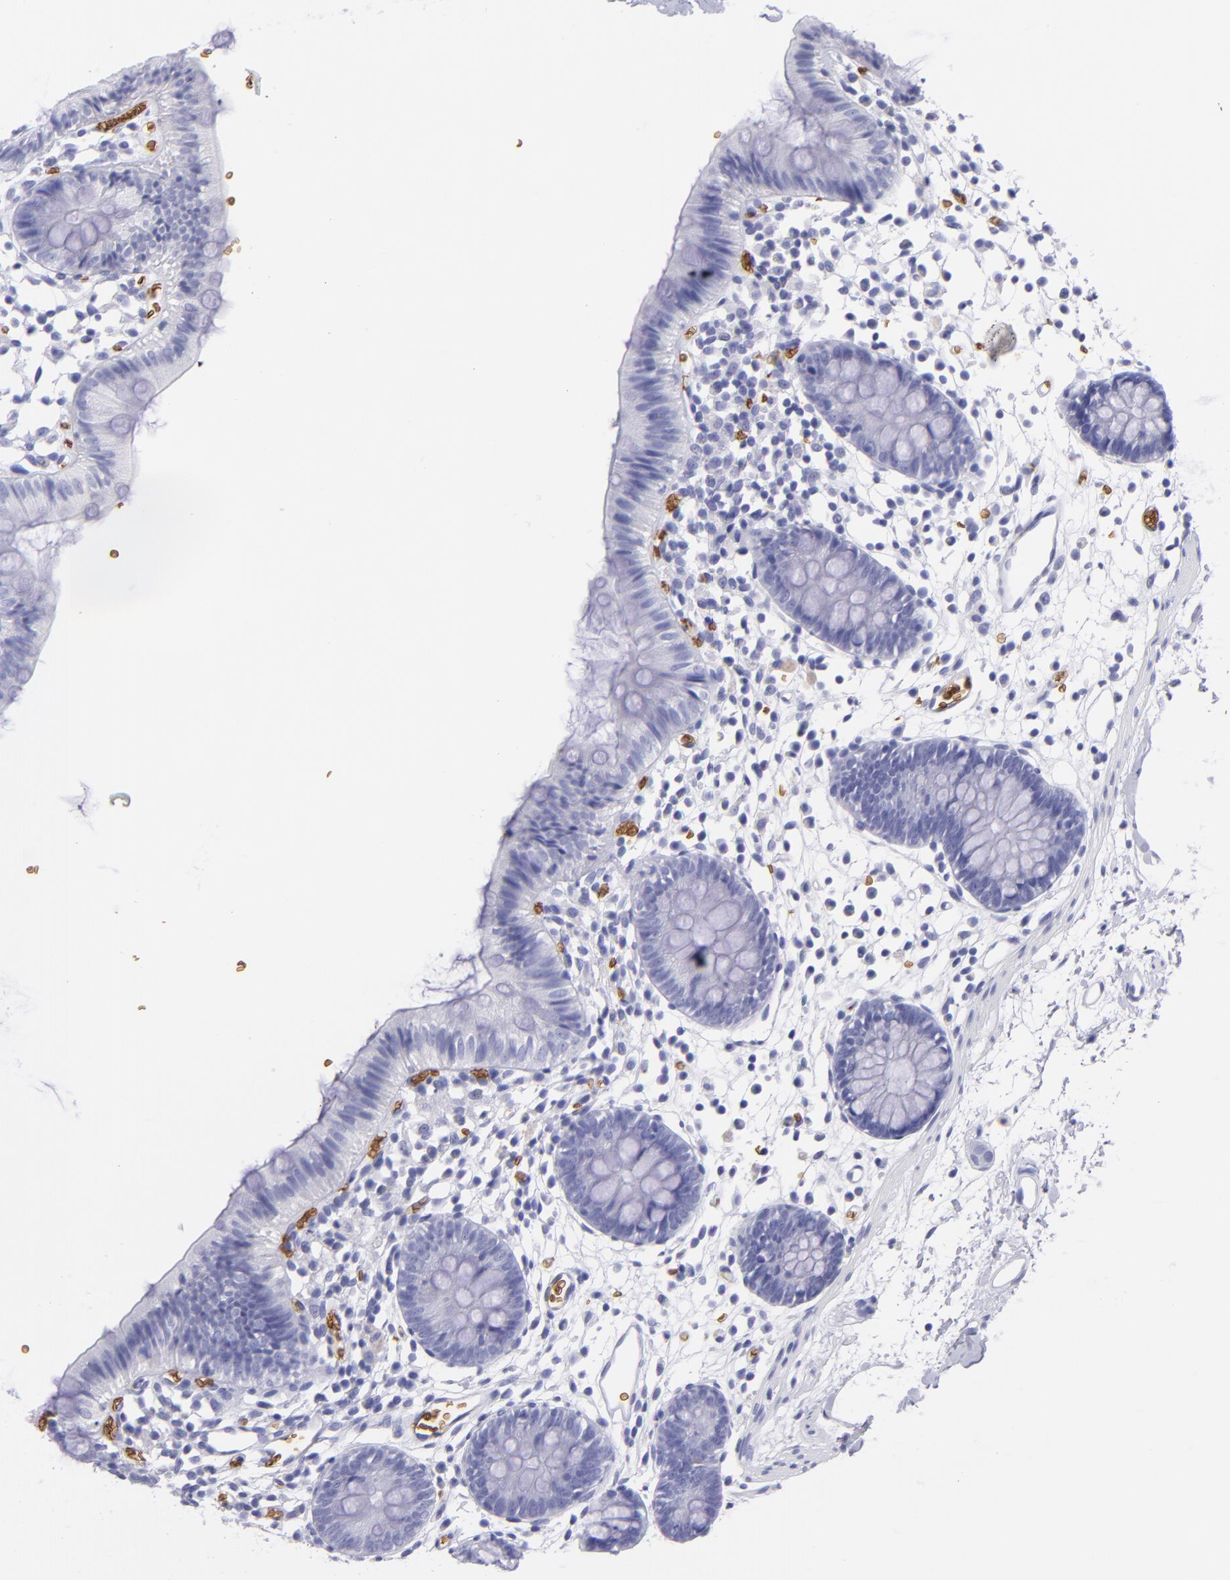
{"staining": {"intensity": "negative", "quantity": "none", "location": "none"}, "tissue": "colon", "cell_type": "Endothelial cells", "image_type": "normal", "snomed": [{"axis": "morphology", "description": "Normal tissue, NOS"}, {"axis": "topography", "description": "Colon"}], "caption": "An immunohistochemistry (IHC) photomicrograph of unremarkable colon is shown. There is no staining in endothelial cells of colon. Nuclei are stained in blue.", "gene": "GYPA", "patient": {"sex": "male", "age": 14}}